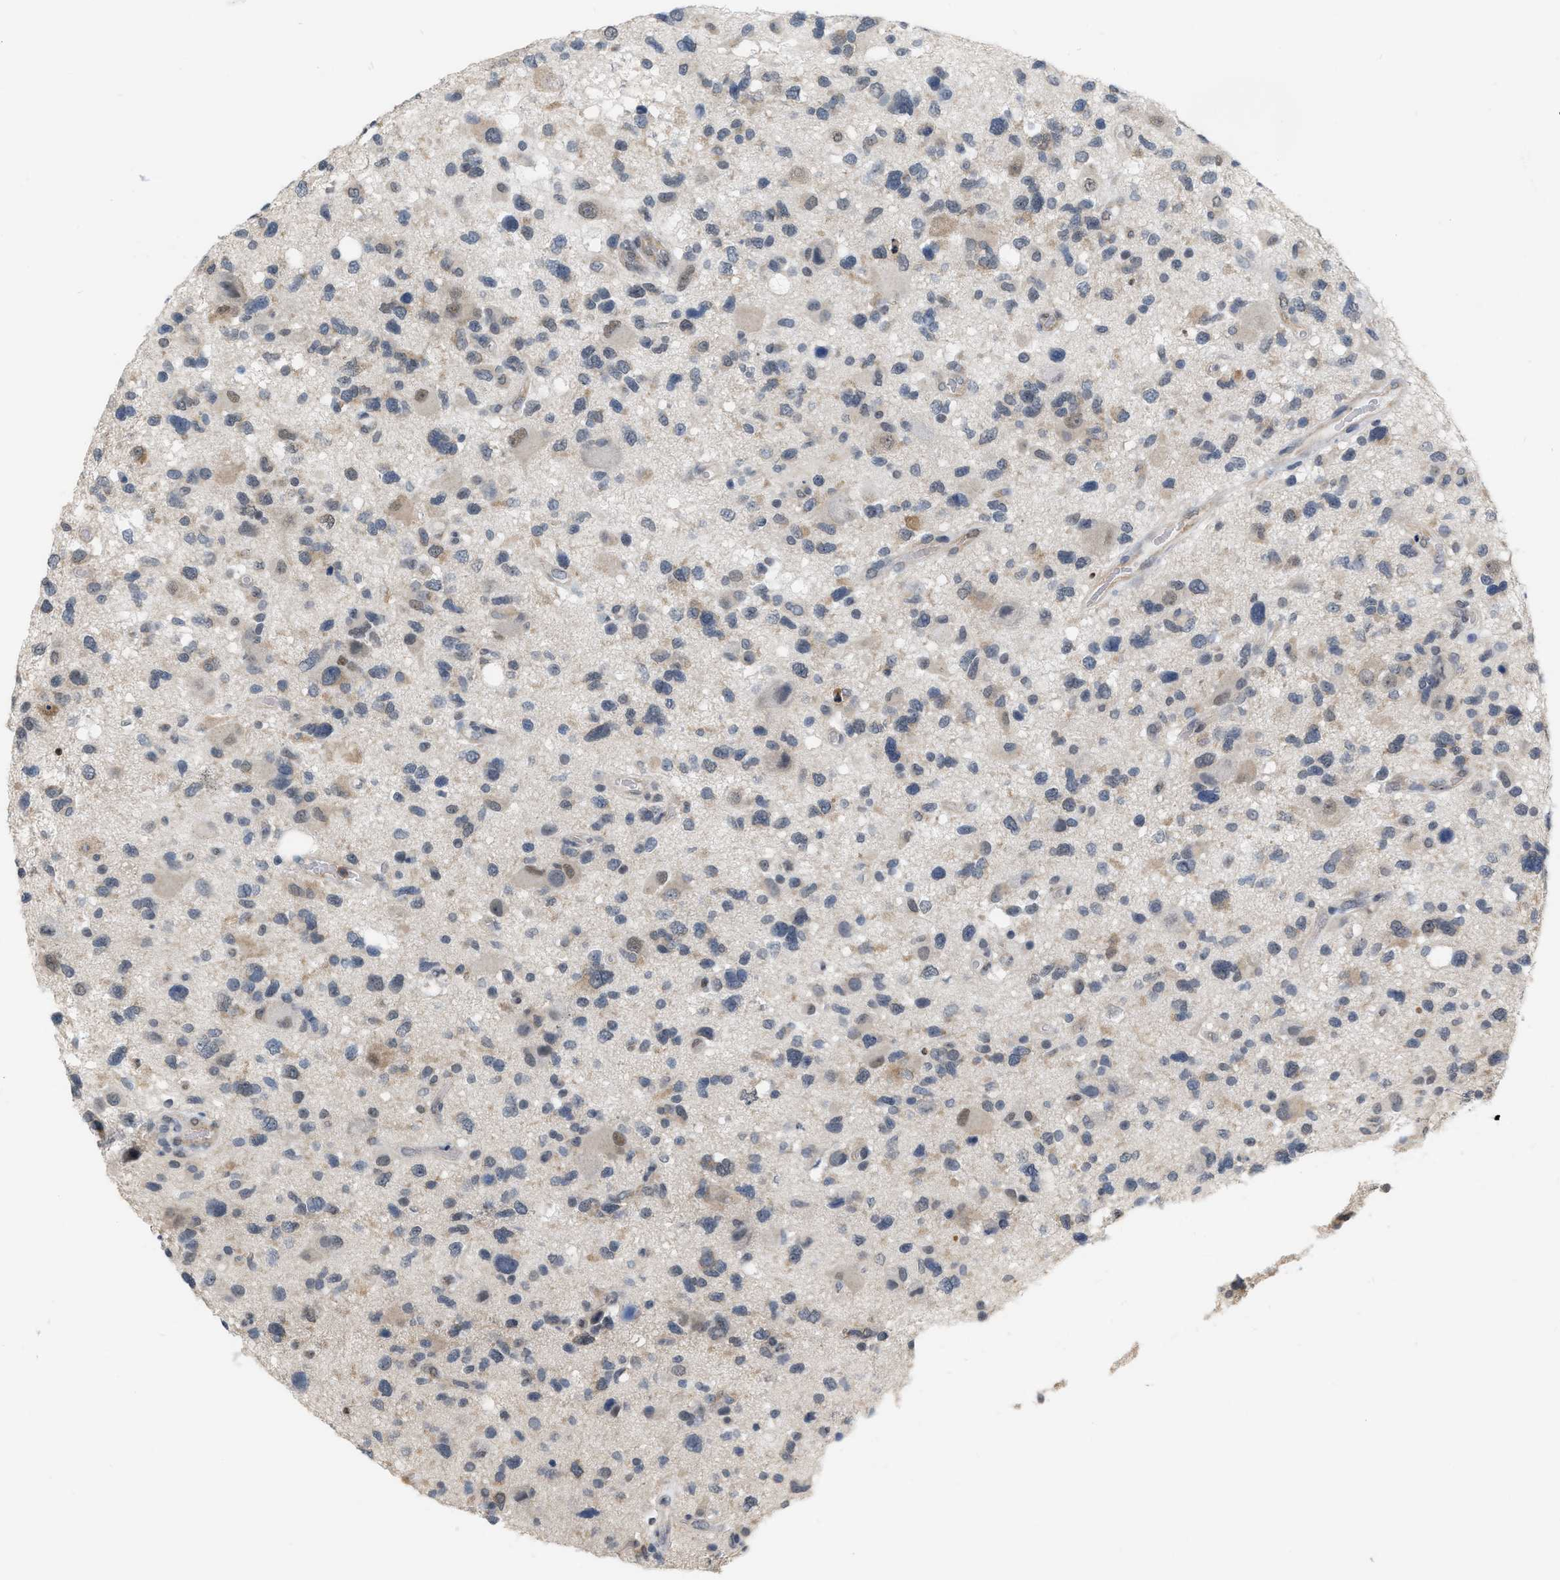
{"staining": {"intensity": "weak", "quantity": "<25%", "location": "cytoplasmic/membranous,nuclear"}, "tissue": "glioma", "cell_type": "Tumor cells", "image_type": "cancer", "snomed": [{"axis": "morphology", "description": "Glioma, malignant, High grade"}, {"axis": "topography", "description": "Brain"}], "caption": "A high-resolution image shows IHC staining of glioma, which exhibits no significant expression in tumor cells.", "gene": "RUVBL1", "patient": {"sex": "male", "age": 33}}